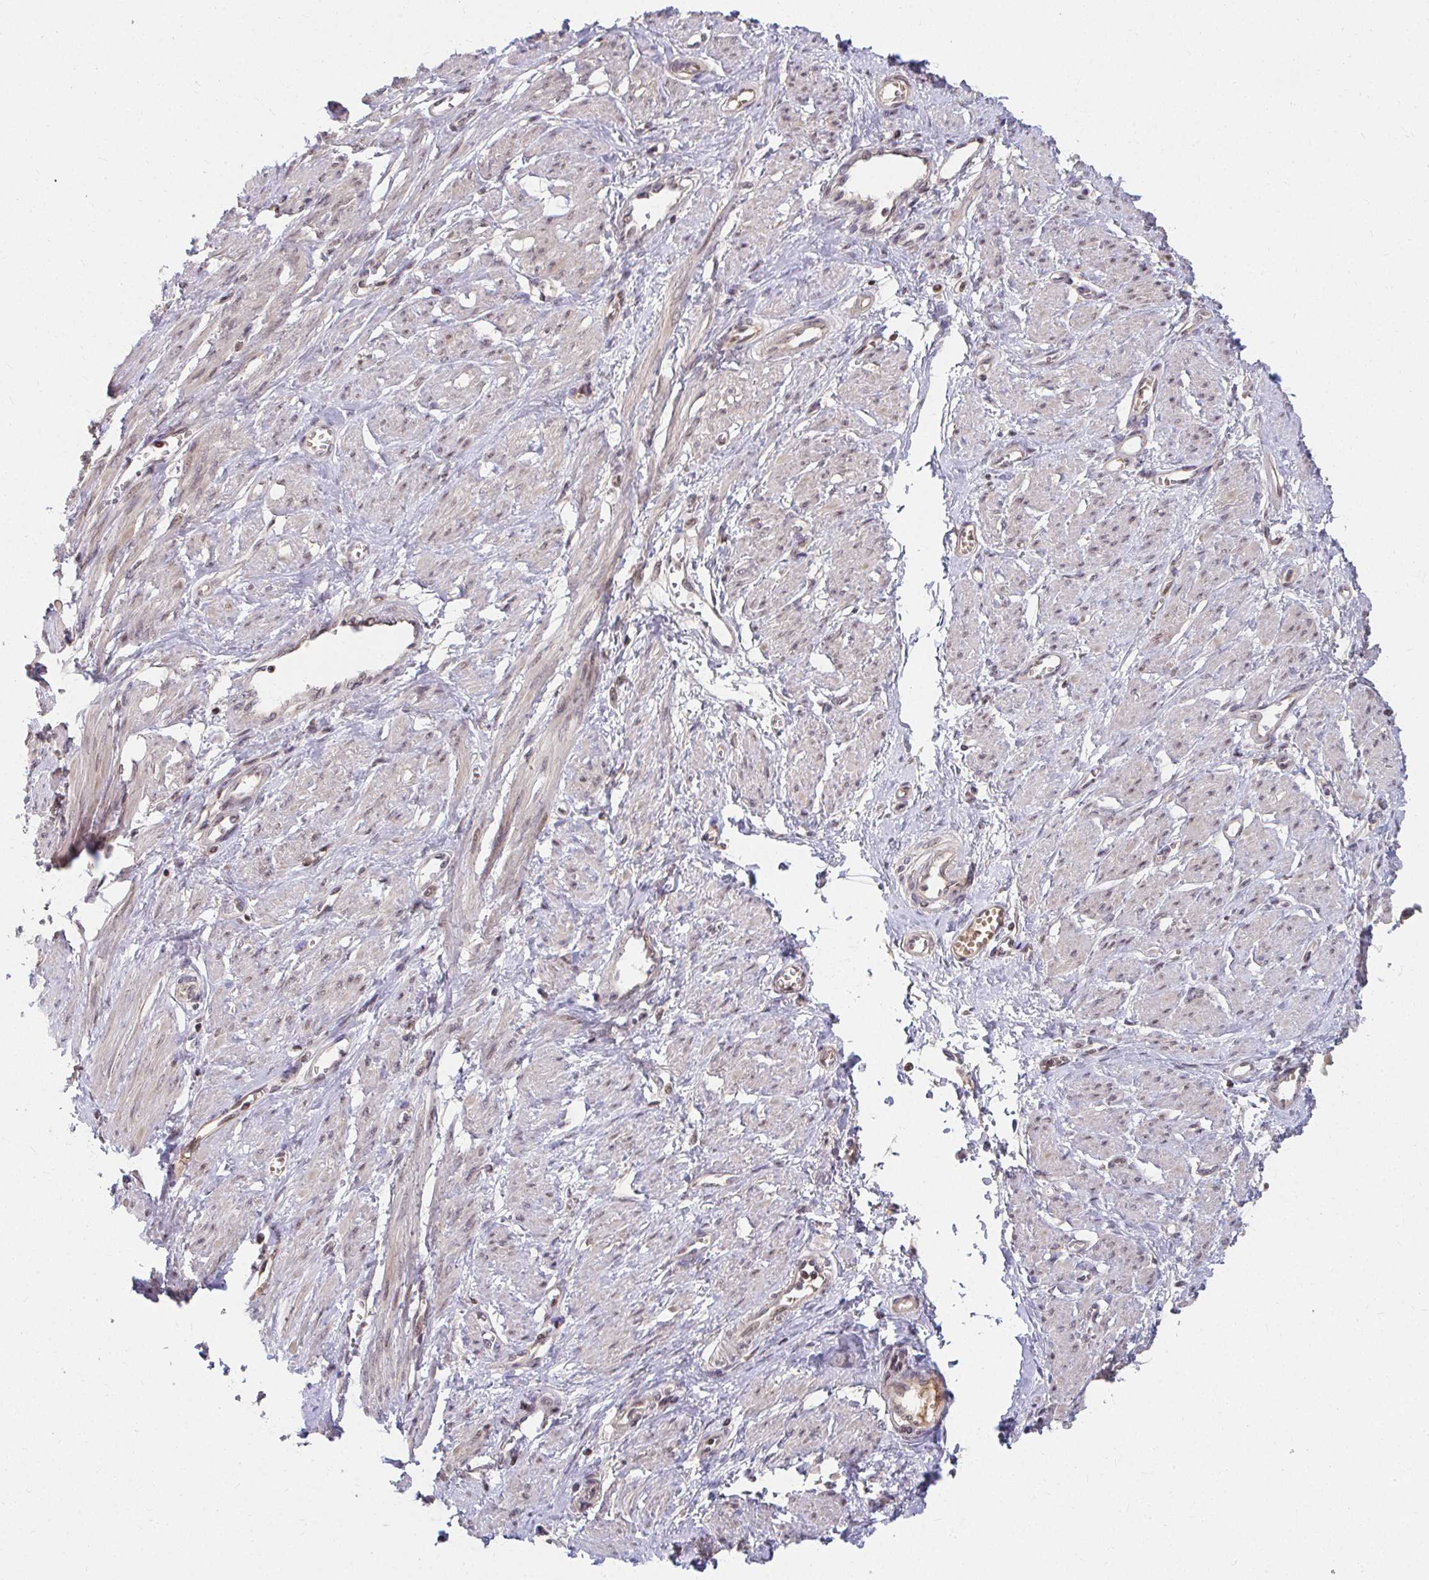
{"staining": {"intensity": "weak", "quantity": "<25%", "location": "nuclear"}, "tissue": "smooth muscle", "cell_type": "Smooth muscle cells", "image_type": "normal", "snomed": [{"axis": "morphology", "description": "Normal tissue, NOS"}, {"axis": "topography", "description": "Smooth muscle"}, {"axis": "topography", "description": "Uterus"}], "caption": "The image demonstrates no significant expression in smooth muscle cells of smooth muscle. The staining is performed using DAB (3,3'-diaminobenzidine) brown chromogen with nuclei counter-stained in using hematoxylin.", "gene": "ANK3", "patient": {"sex": "female", "age": 39}}